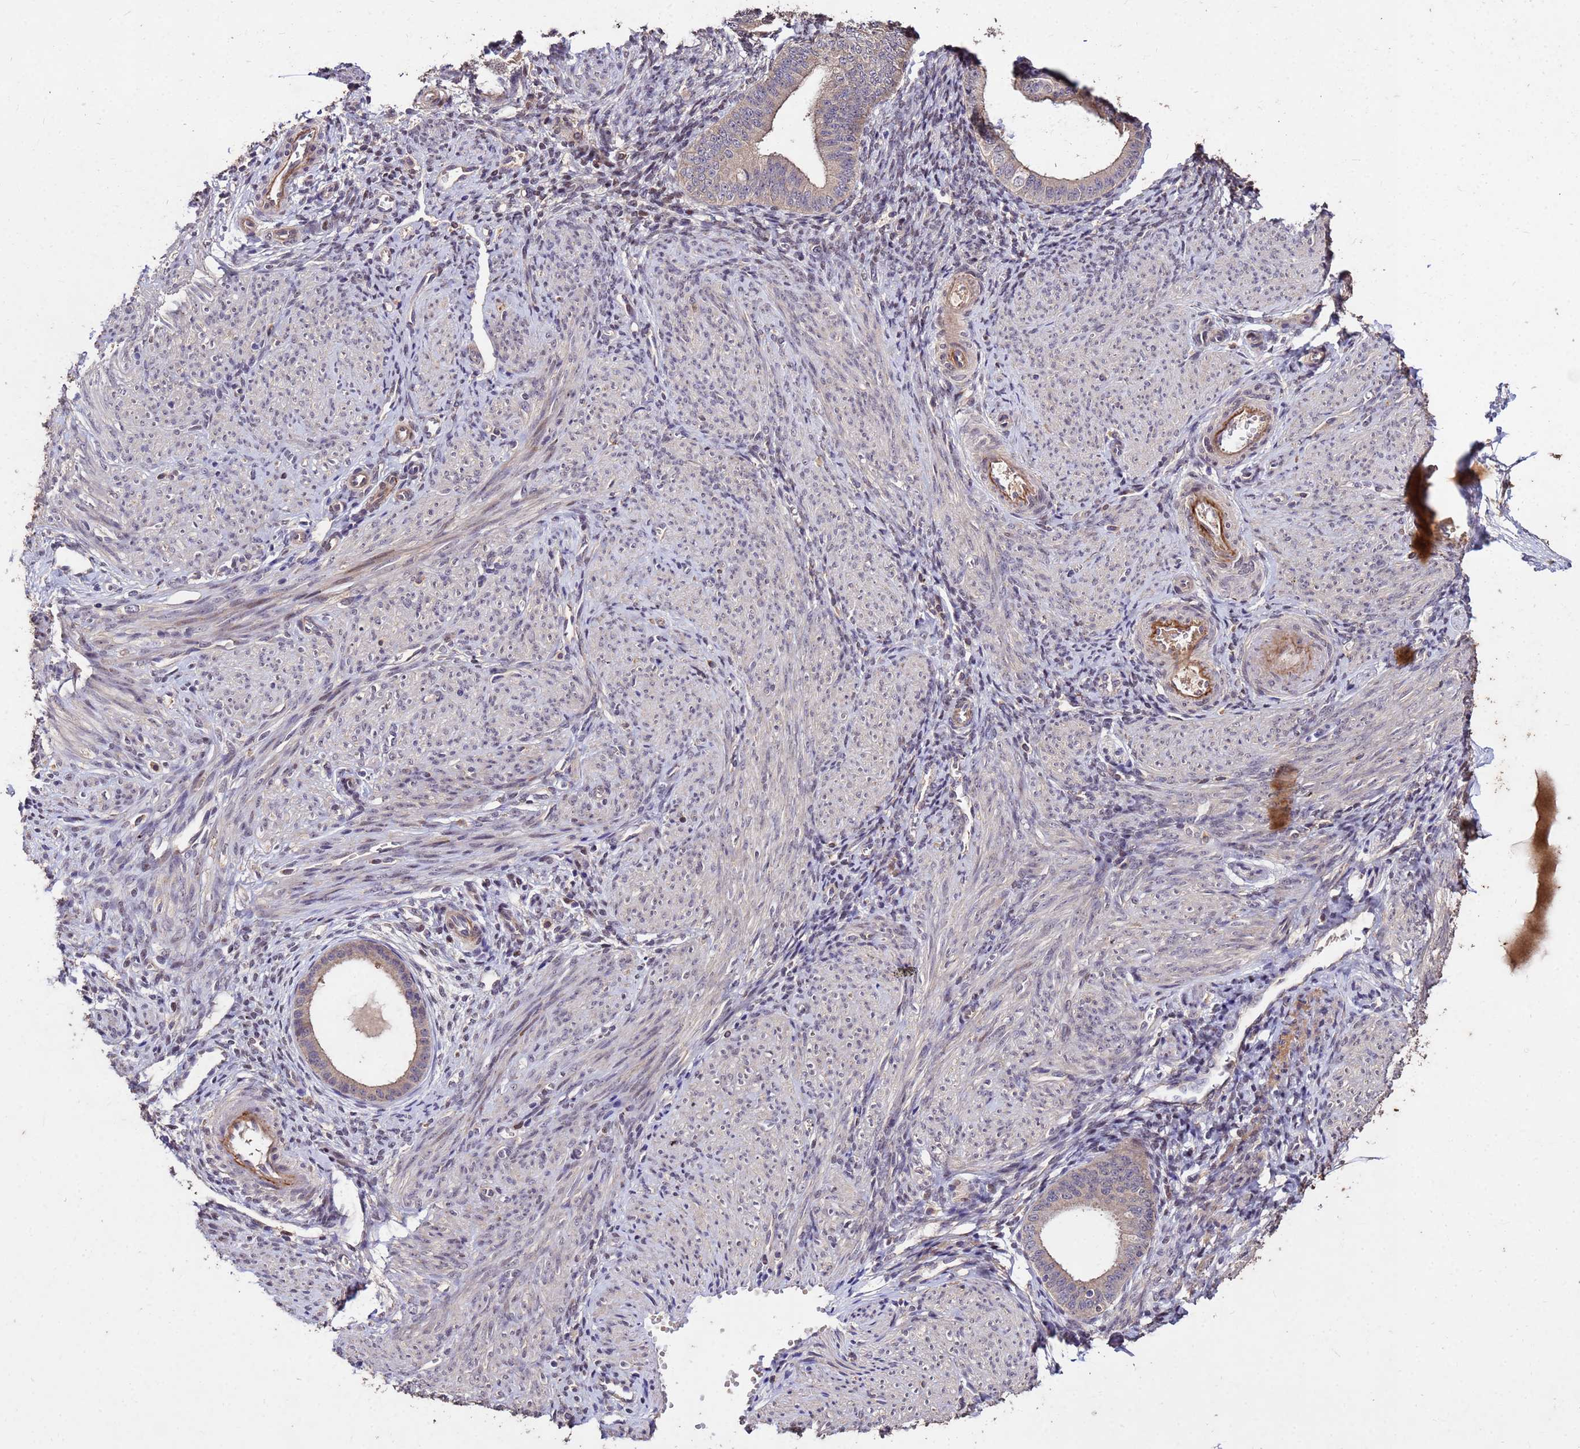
{"staining": {"intensity": "weak", "quantity": "<25%", "location": "cytoplasmic/membranous,nuclear"}, "tissue": "endometrium", "cell_type": "Cells in endometrial stroma", "image_type": "normal", "snomed": [{"axis": "morphology", "description": "Normal tissue, NOS"}, {"axis": "topography", "description": "Endometrium"}], "caption": "High magnification brightfield microscopy of unremarkable endometrium stained with DAB (brown) and counterstained with hematoxylin (blue): cells in endometrial stroma show no significant staining.", "gene": "TOR4A", "patient": {"sex": "female", "age": 49}}